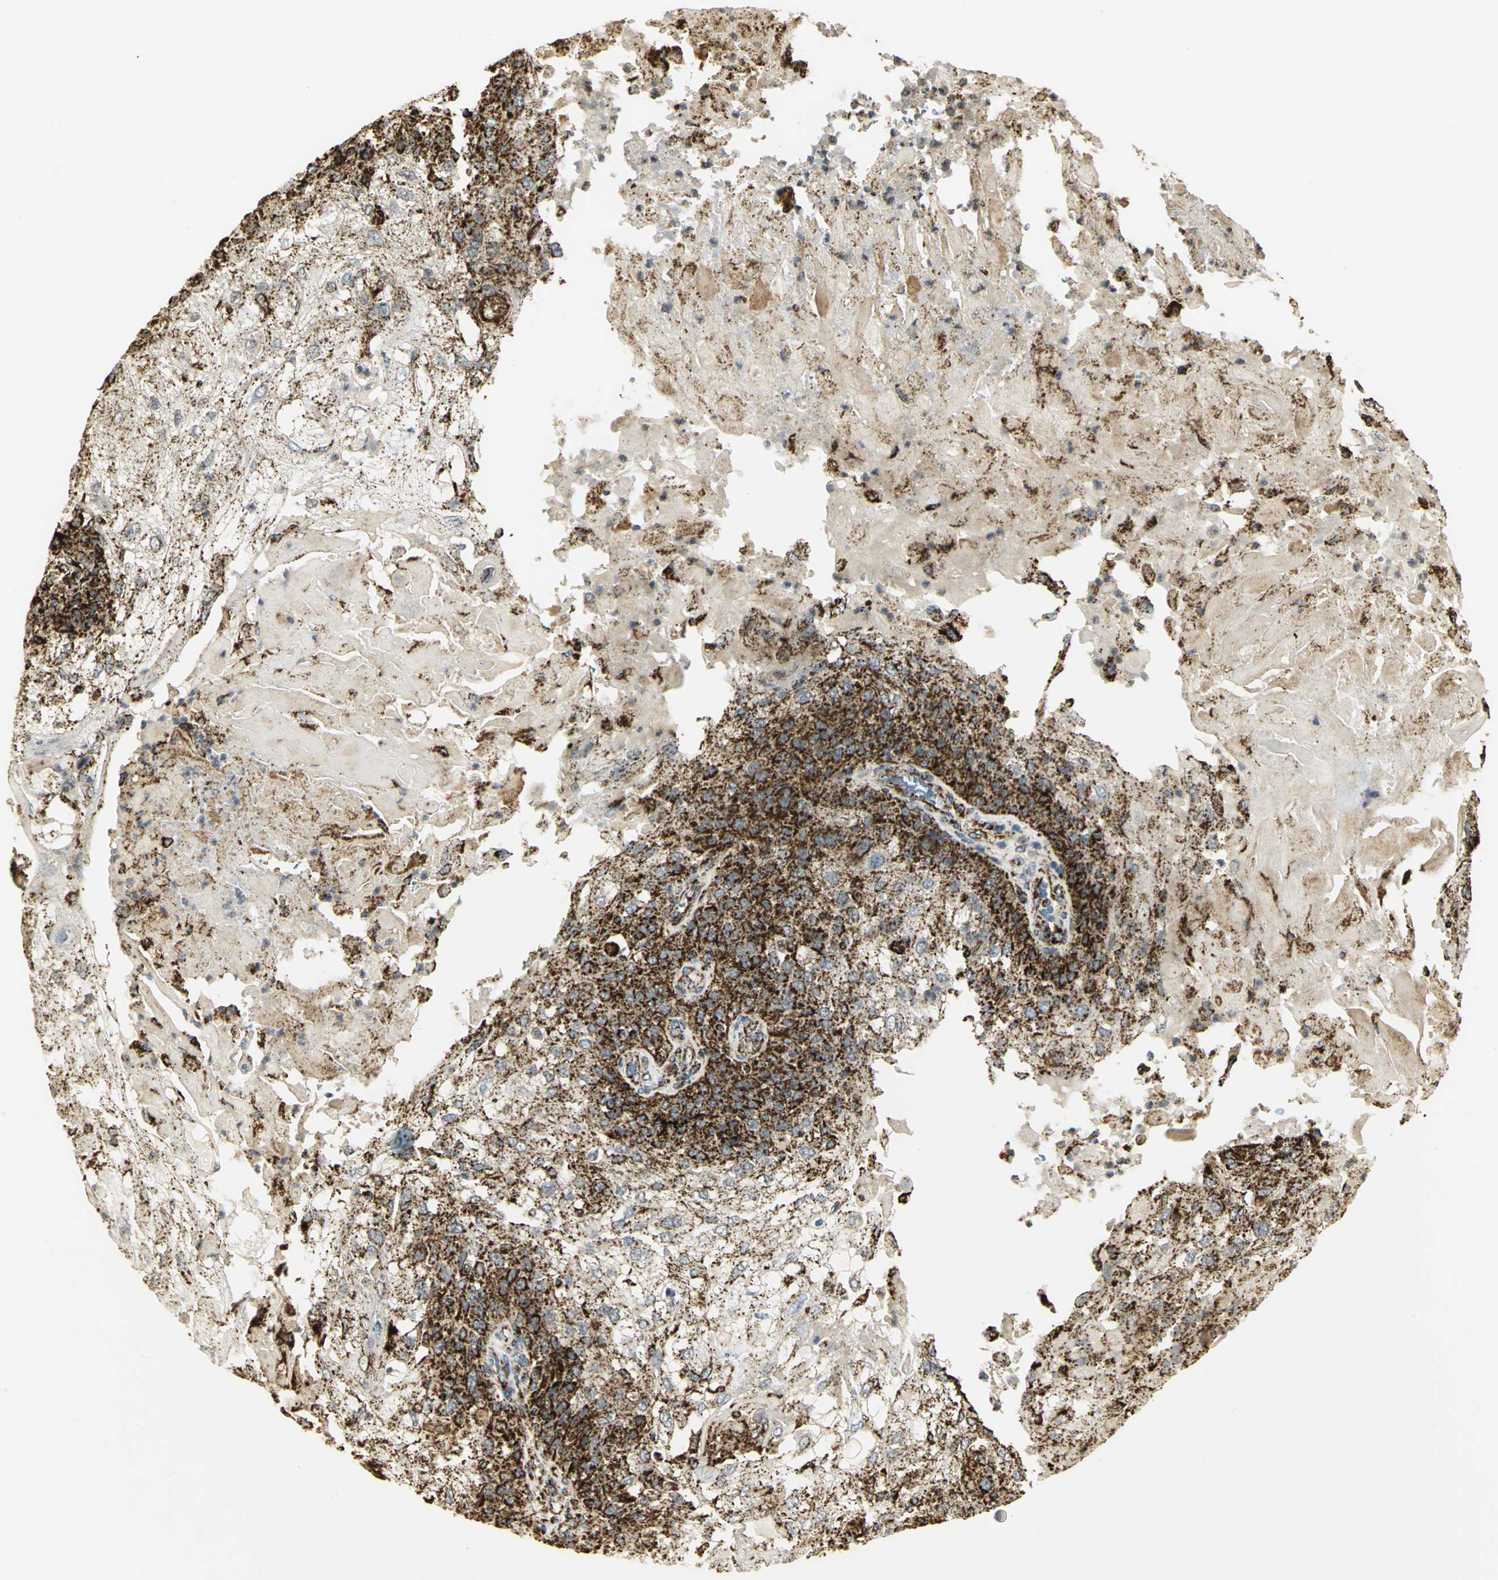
{"staining": {"intensity": "strong", "quantity": ">75%", "location": "cytoplasmic/membranous"}, "tissue": "skin cancer", "cell_type": "Tumor cells", "image_type": "cancer", "snomed": [{"axis": "morphology", "description": "Normal tissue, NOS"}, {"axis": "morphology", "description": "Squamous cell carcinoma, NOS"}, {"axis": "topography", "description": "Skin"}], "caption": "High-magnification brightfield microscopy of skin cancer stained with DAB (3,3'-diaminobenzidine) (brown) and counterstained with hematoxylin (blue). tumor cells exhibit strong cytoplasmic/membranous staining is present in approximately>75% of cells. (DAB IHC, brown staining for protein, blue staining for nuclei).", "gene": "VDAC1", "patient": {"sex": "female", "age": 83}}